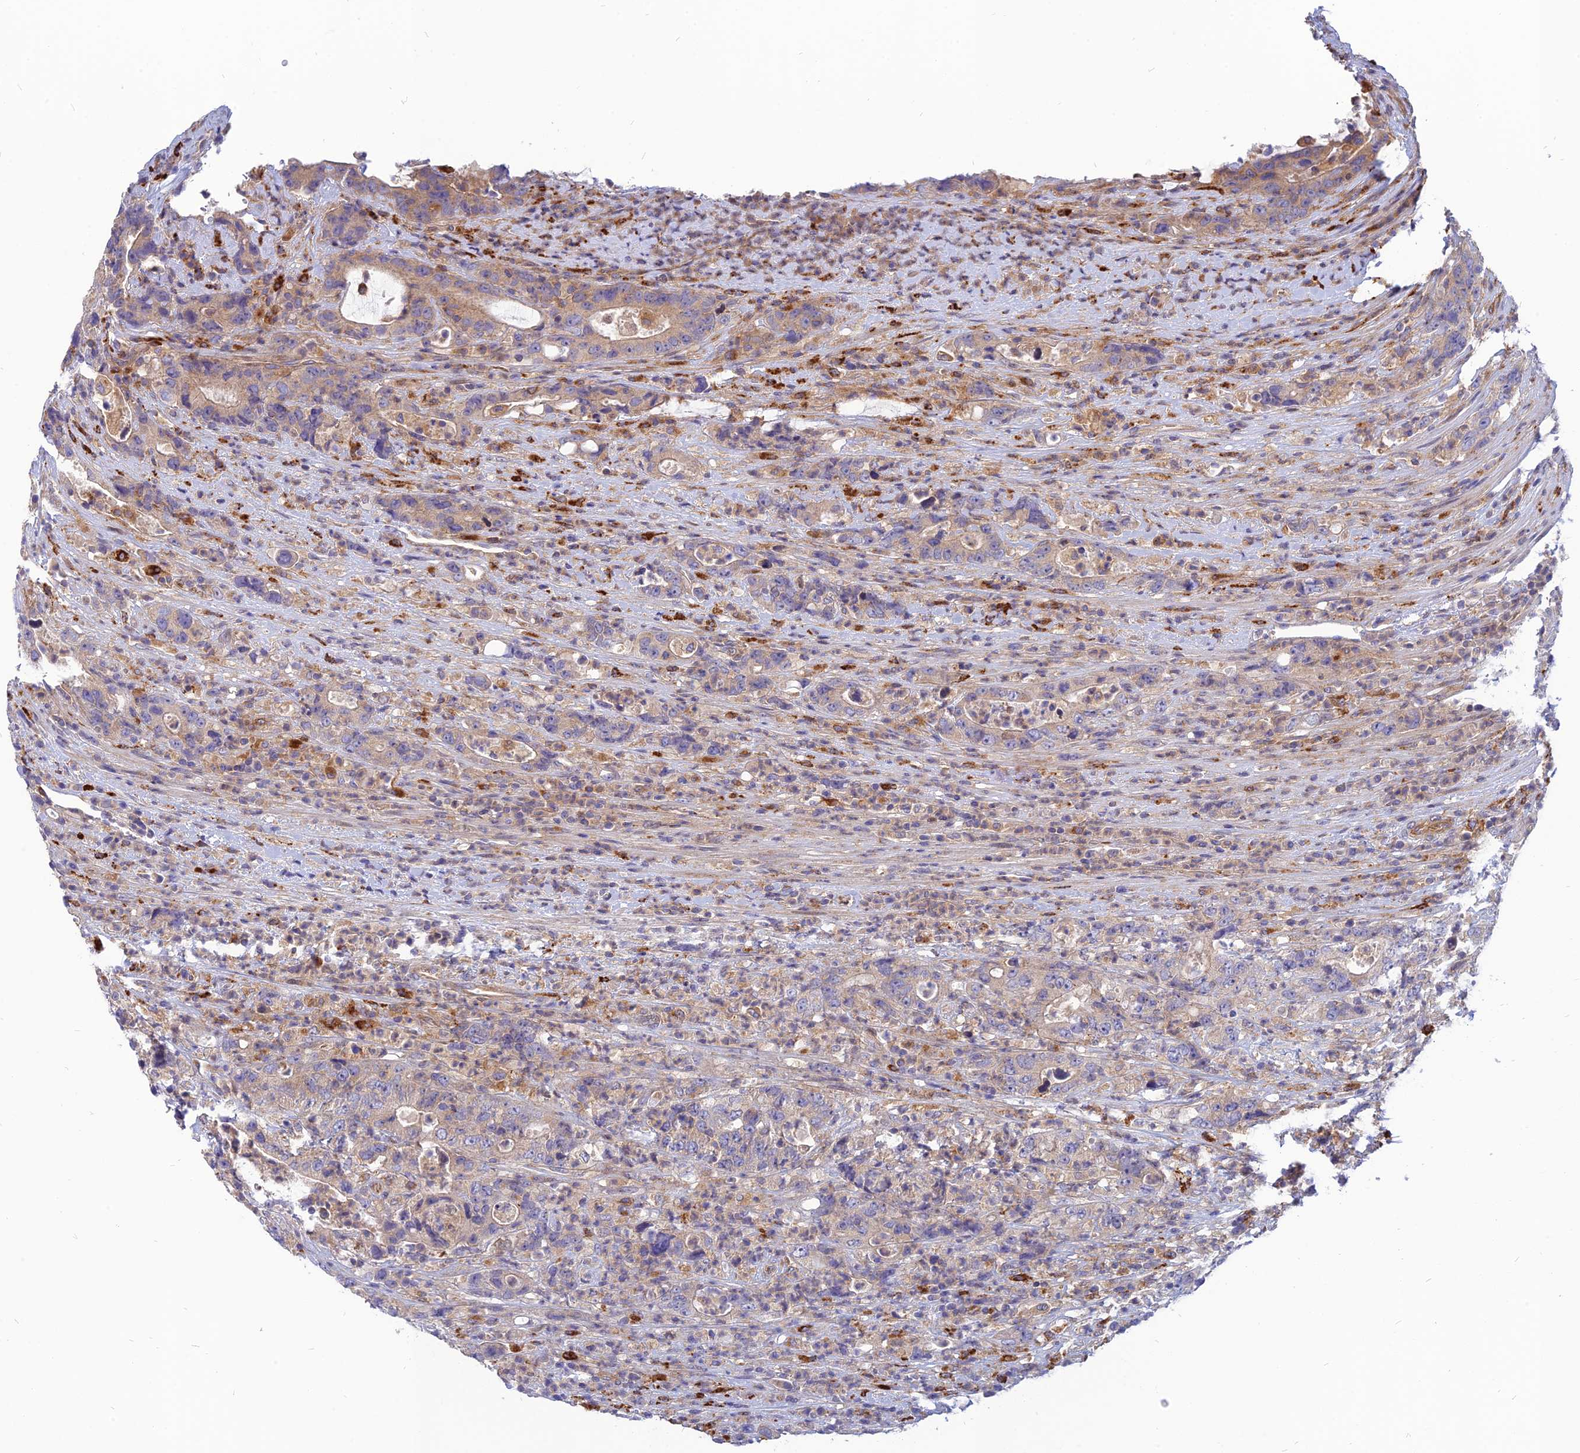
{"staining": {"intensity": "weak", "quantity": "<25%", "location": "cytoplasmic/membranous"}, "tissue": "colorectal cancer", "cell_type": "Tumor cells", "image_type": "cancer", "snomed": [{"axis": "morphology", "description": "Adenocarcinoma, NOS"}, {"axis": "topography", "description": "Colon"}], "caption": "IHC of human colorectal cancer (adenocarcinoma) shows no positivity in tumor cells.", "gene": "PHKA2", "patient": {"sex": "female", "age": 75}}